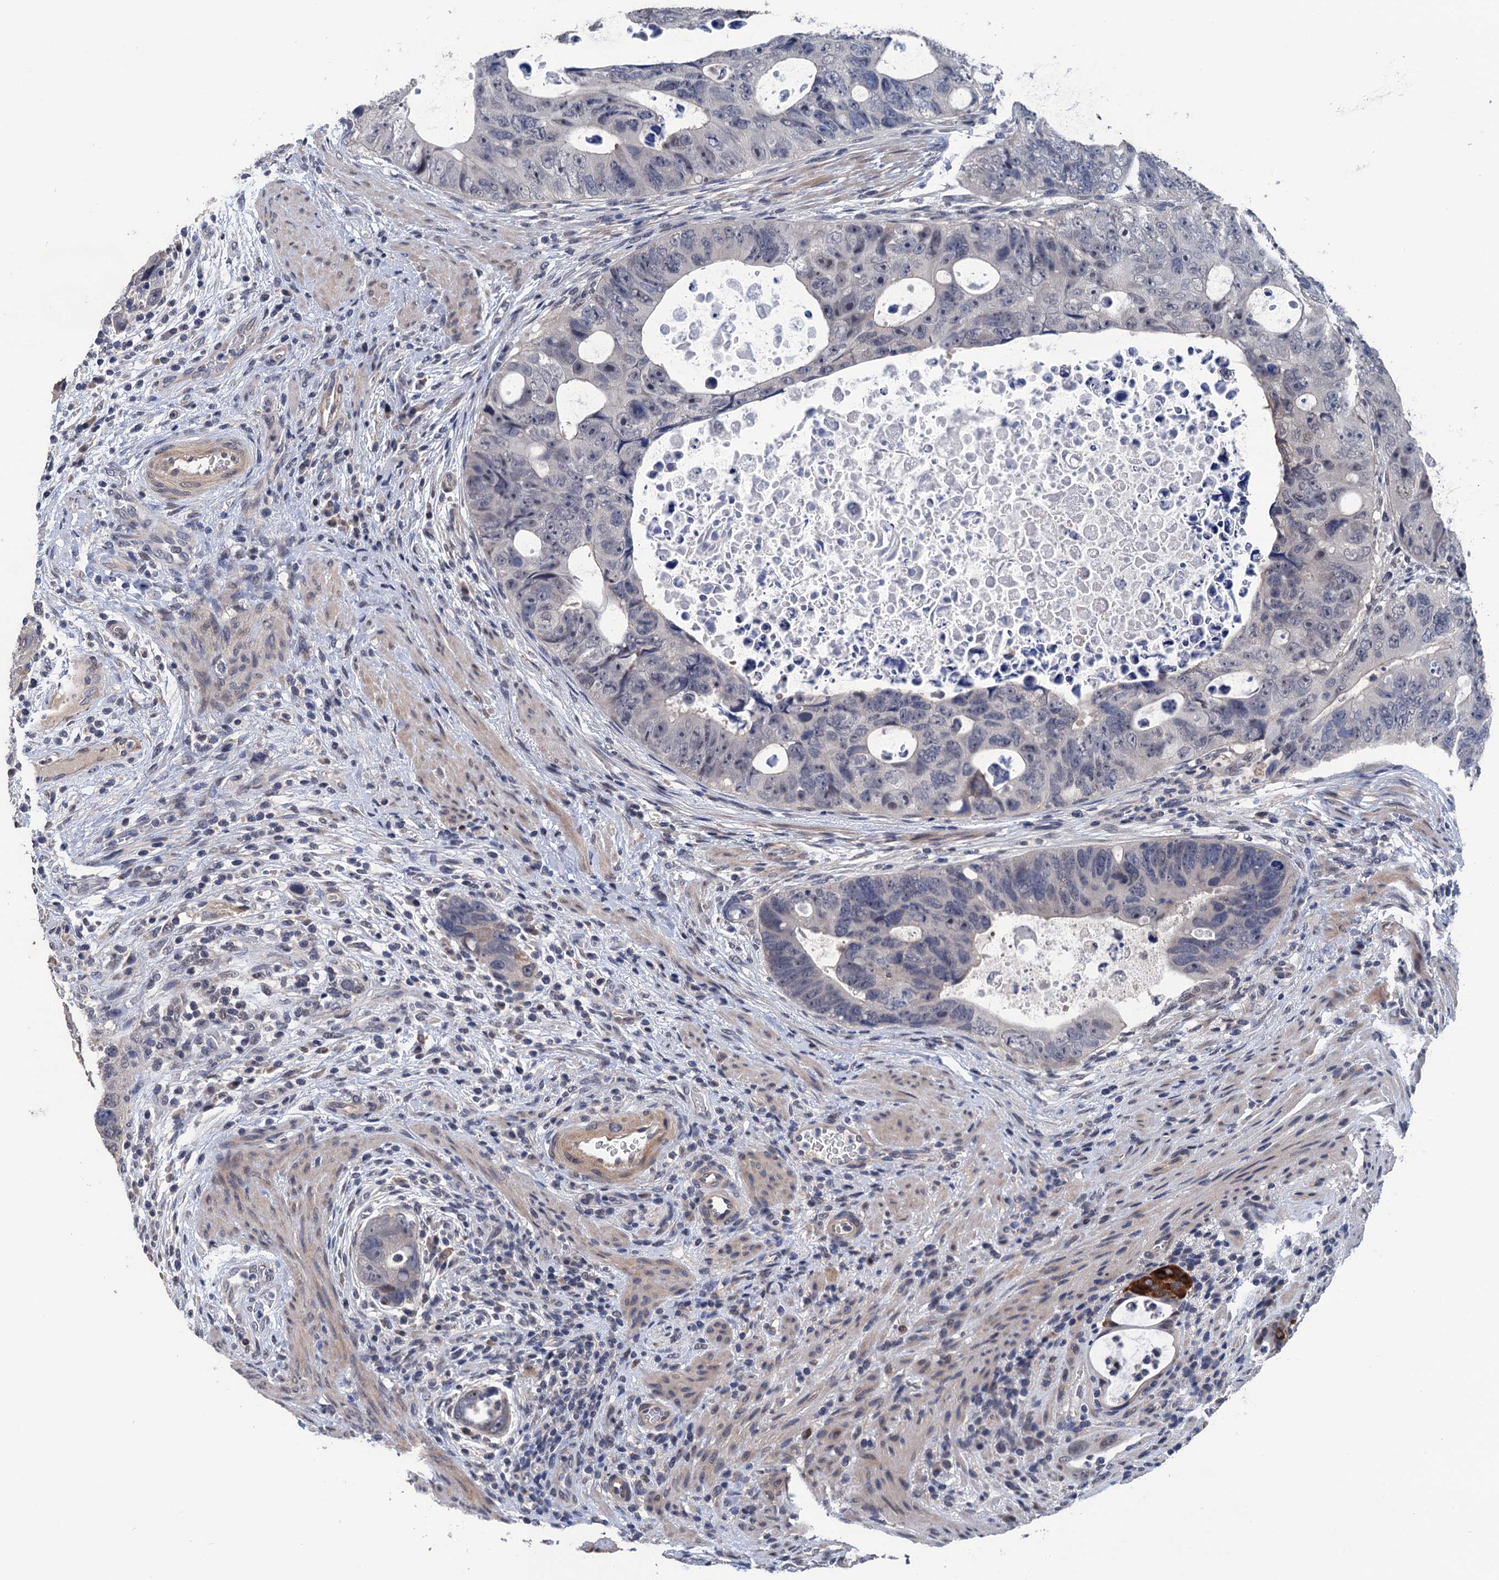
{"staining": {"intensity": "negative", "quantity": "none", "location": "none"}, "tissue": "colorectal cancer", "cell_type": "Tumor cells", "image_type": "cancer", "snomed": [{"axis": "morphology", "description": "Adenocarcinoma, NOS"}, {"axis": "topography", "description": "Rectum"}], "caption": "High power microscopy image of an IHC image of colorectal cancer (adenocarcinoma), revealing no significant positivity in tumor cells.", "gene": "ART5", "patient": {"sex": "male", "age": 59}}